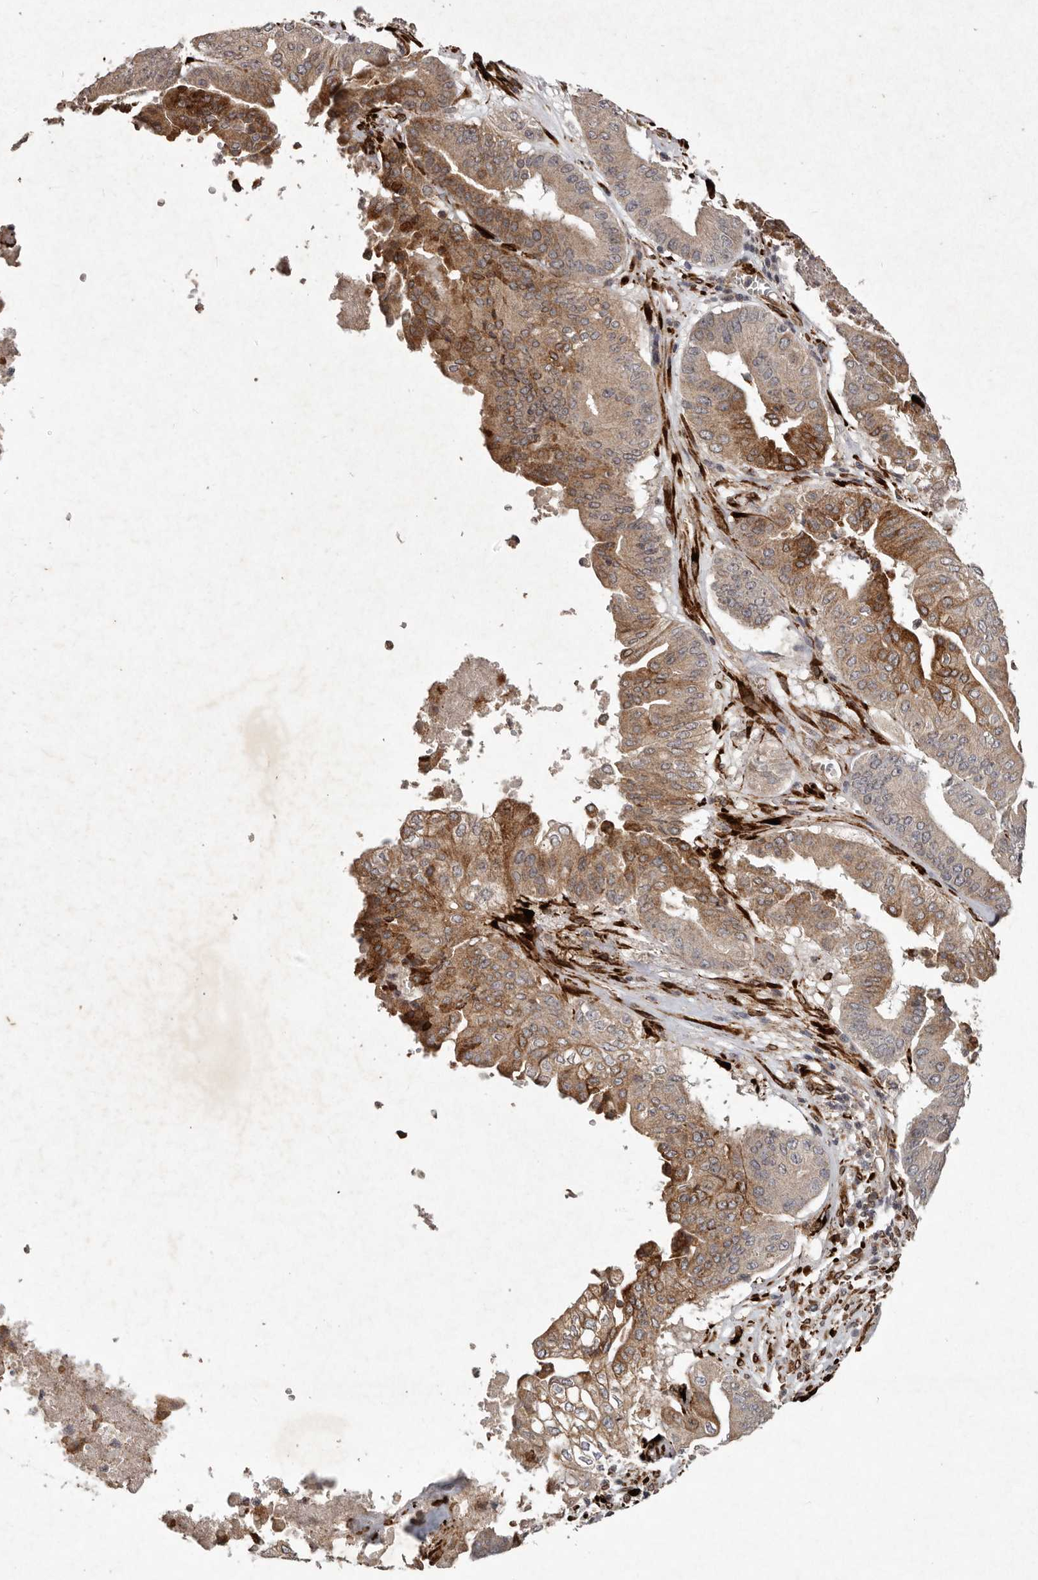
{"staining": {"intensity": "moderate", "quantity": ">75%", "location": "cytoplasmic/membranous"}, "tissue": "pancreatic cancer", "cell_type": "Tumor cells", "image_type": "cancer", "snomed": [{"axis": "morphology", "description": "Adenocarcinoma, NOS"}, {"axis": "topography", "description": "Pancreas"}], "caption": "This photomicrograph exhibits immunohistochemistry staining of human adenocarcinoma (pancreatic), with medium moderate cytoplasmic/membranous positivity in approximately >75% of tumor cells.", "gene": "PLOD2", "patient": {"sex": "female", "age": 77}}